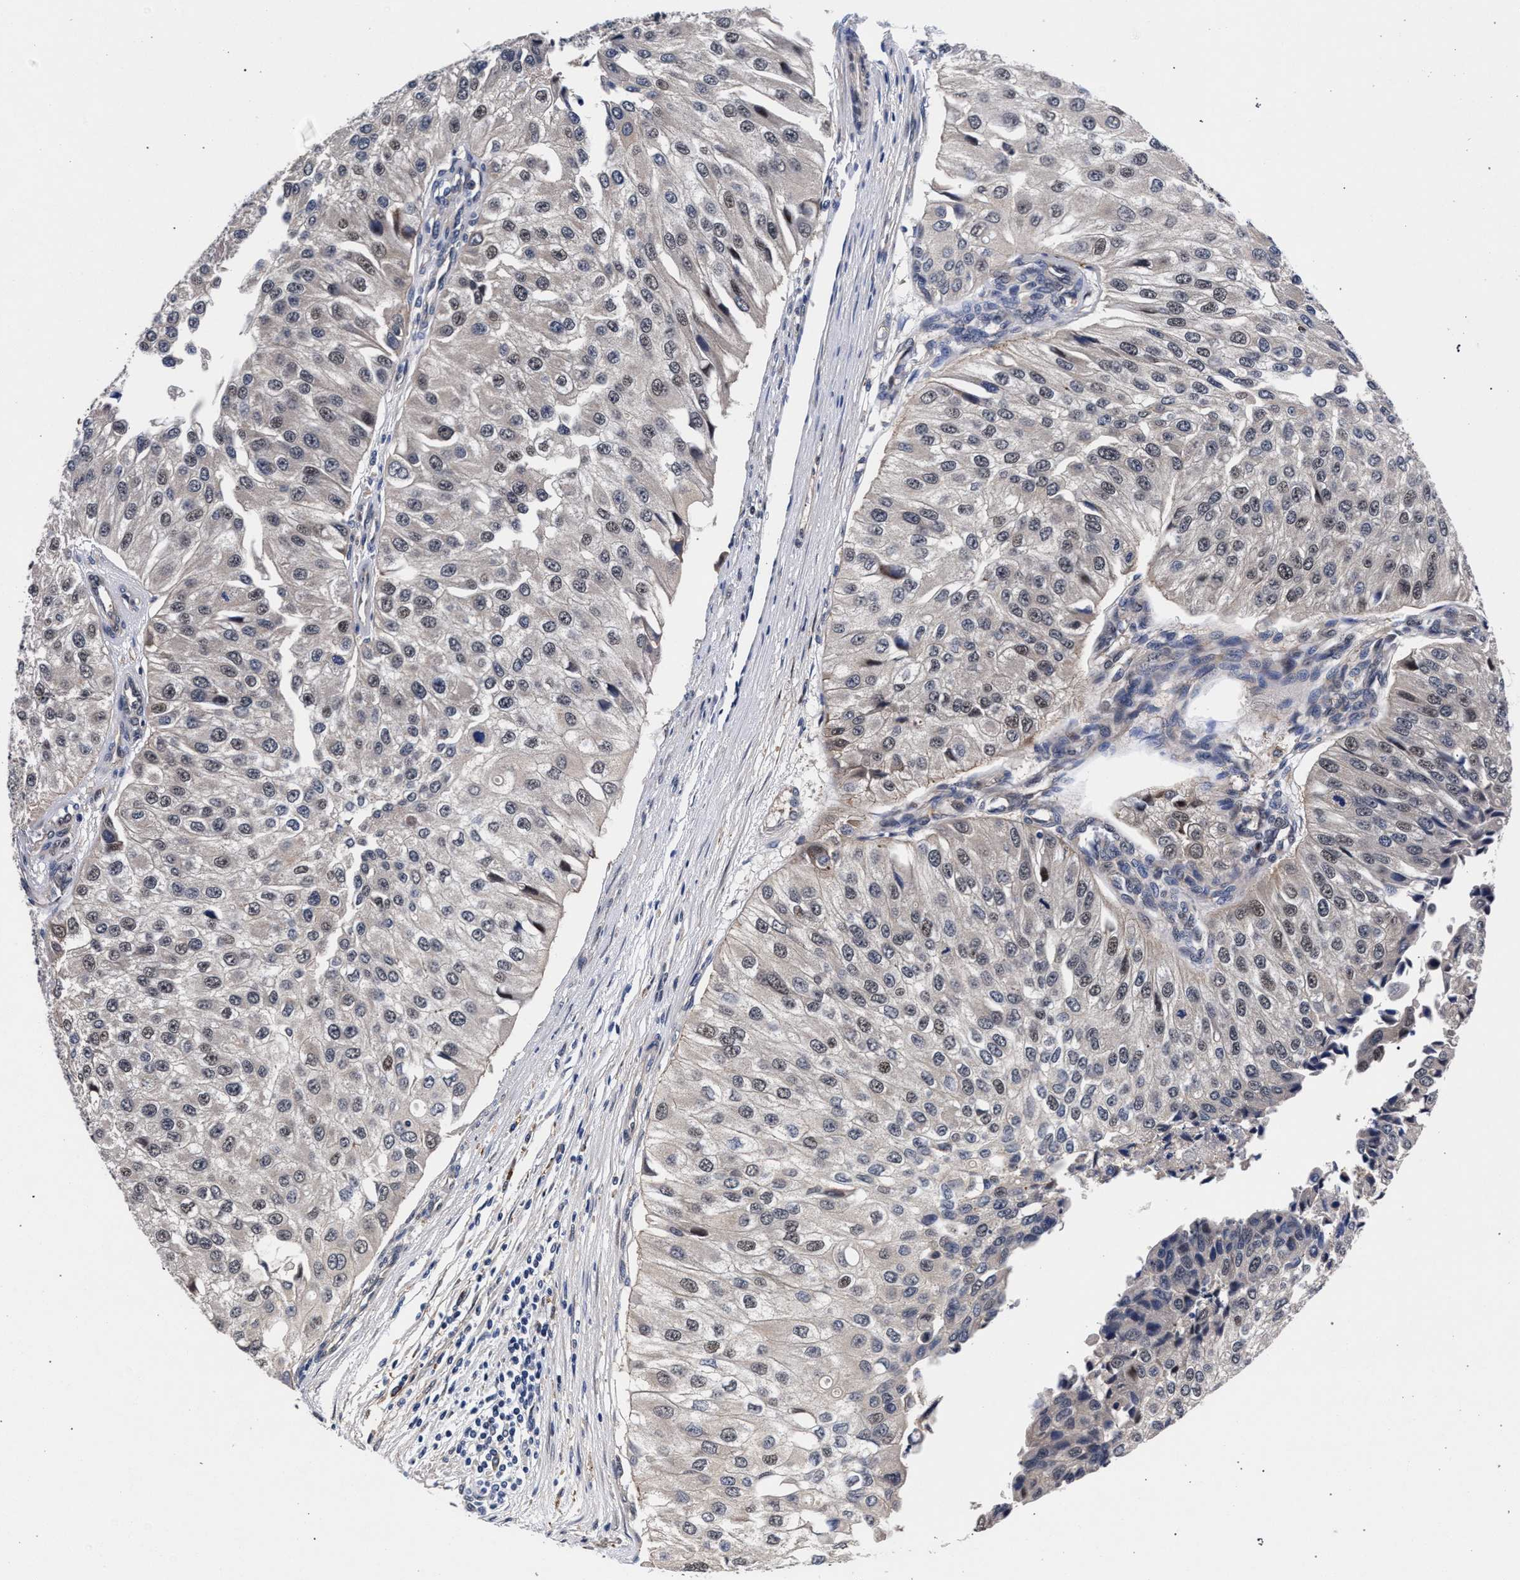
{"staining": {"intensity": "weak", "quantity": "25%-75%", "location": "nuclear"}, "tissue": "urothelial cancer", "cell_type": "Tumor cells", "image_type": "cancer", "snomed": [{"axis": "morphology", "description": "Urothelial carcinoma, High grade"}, {"axis": "topography", "description": "Kidney"}, {"axis": "topography", "description": "Urinary bladder"}], "caption": "Immunohistochemistry (DAB (3,3'-diaminobenzidine)) staining of urothelial carcinoma (high-grade) exhibits weak nuclear protein staining in about 25%-75% of tumor cells.", "gene": "ZNF462", "patient": {"sex": "male", "age": 77}}